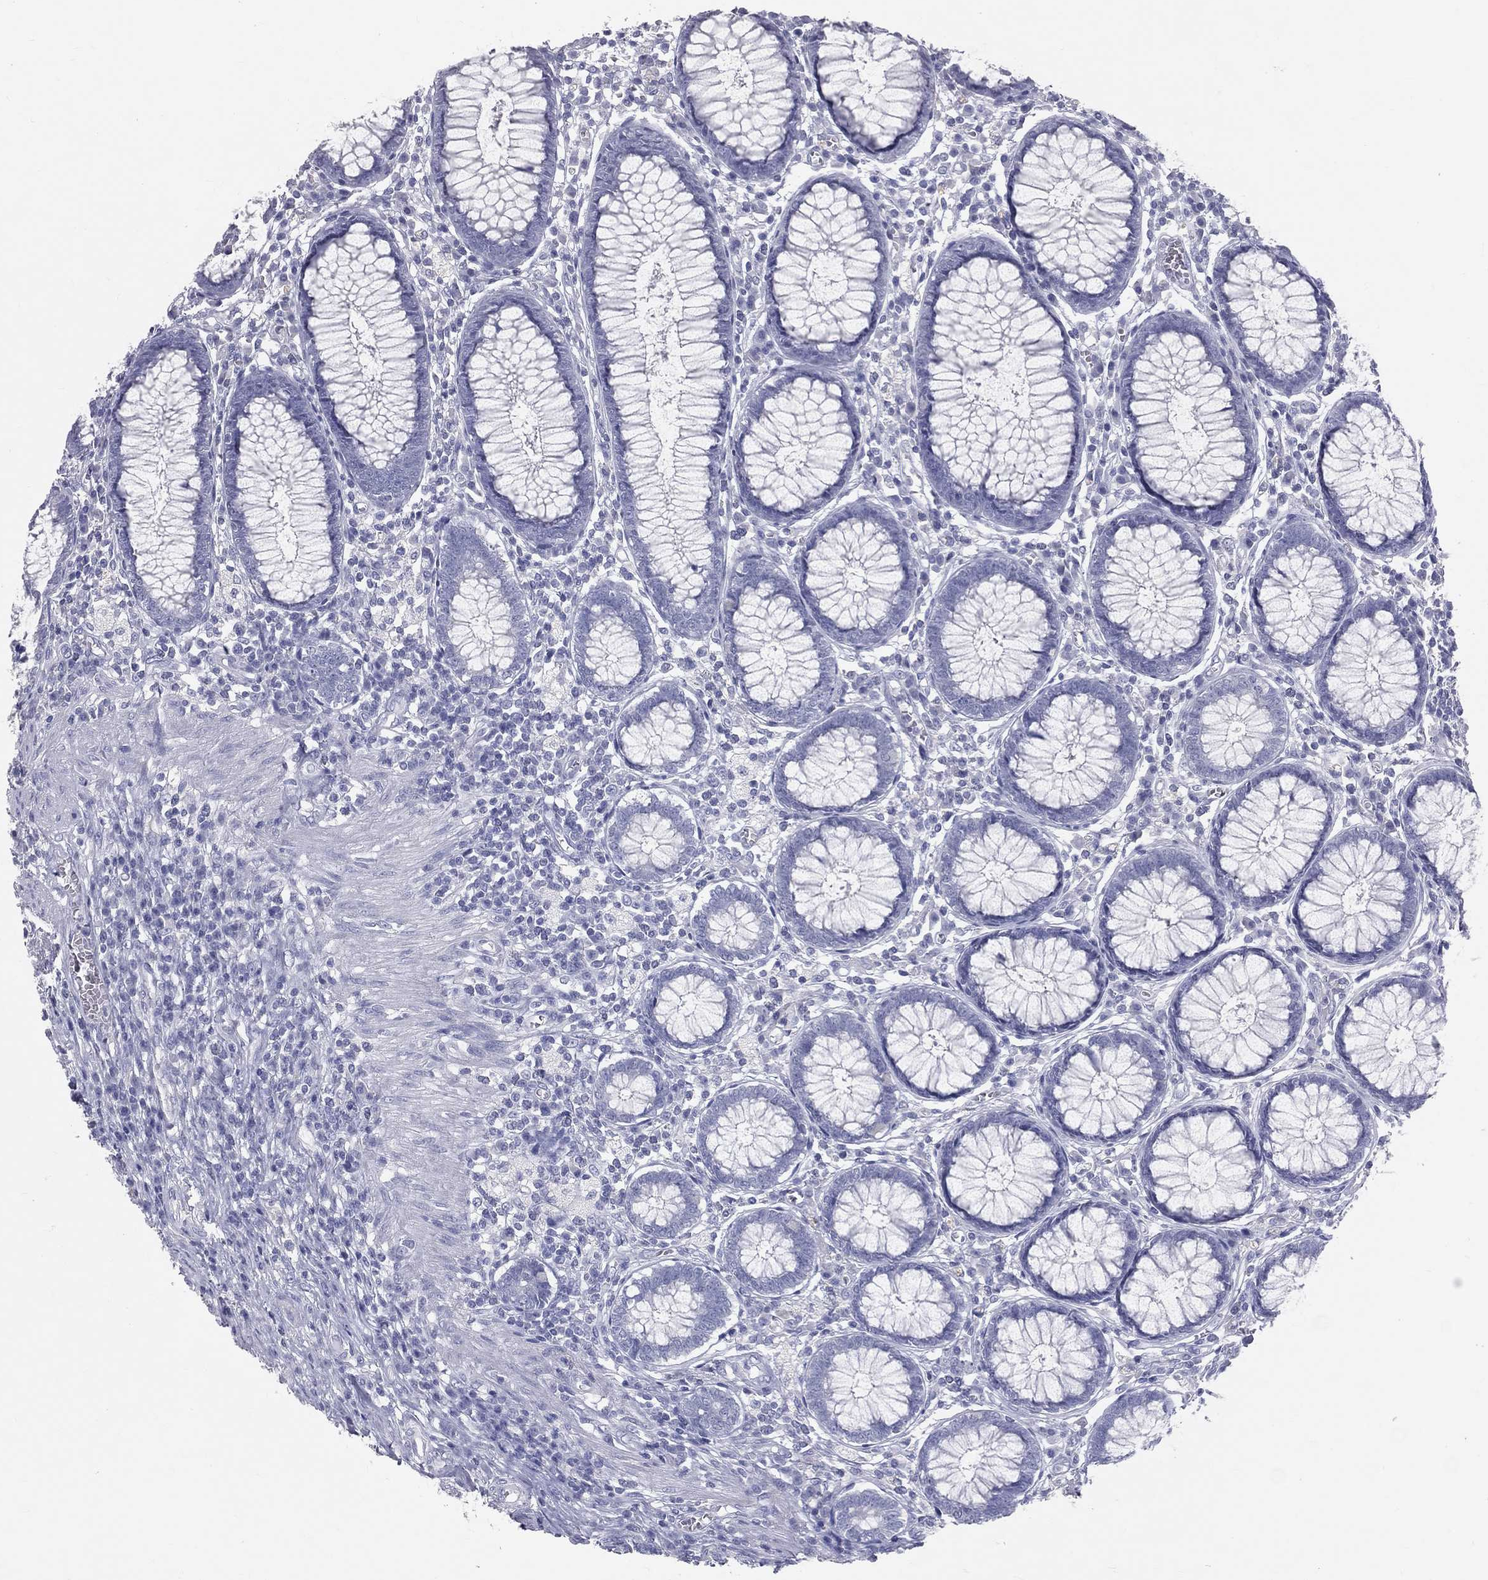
{"staining": {"intensity": "negative", "quantity": "none", "location": "none"}, "tissue": "colon", "cell_type": "Endothelial cells", "image_type": "normal", "snomed": [{"axis": "morphology", "description": "Normal tissue, NOS"}, {"axis": "topography", "description": "Colon"}], "caption": "This histopathology image is of normal colon stained with immunohistochemistry to label a protein in brown with the nuclei are counter-stained blue. There is no positivity in endothelial cells.", "gene": "TFPI2", "patient": {"sex": "male", "age": 65}}